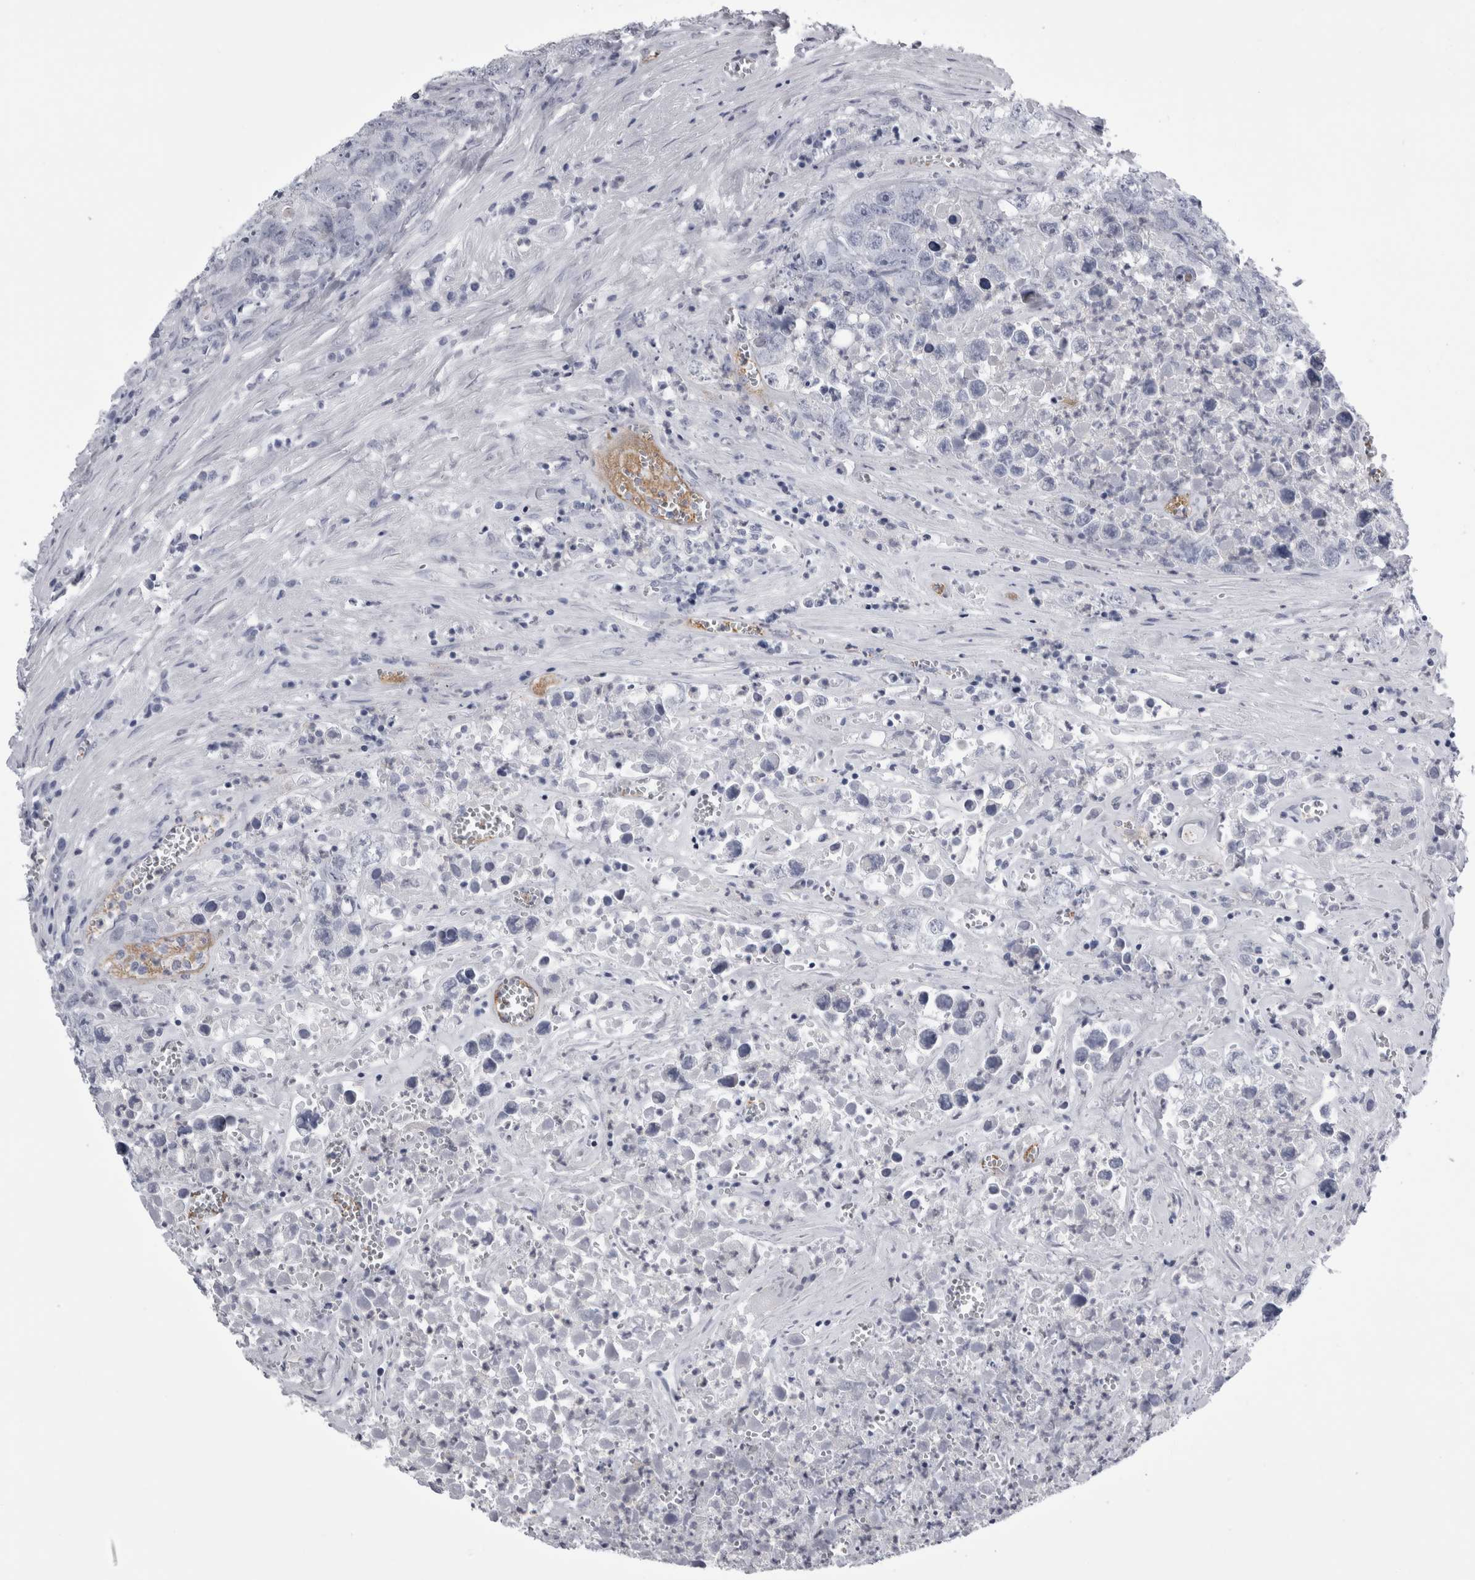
{"staining": {"intensity": "negative", "quantity": "none", "location": "none"}, "tissue": "testis cancer", "cell_type": "Tumor cells", "image_type": "cancer", "snomed": [{"axis": "morphology", "description": "Seminoma, NOS"}, {"axis": "morphology", "description": "Carcinoma, Embryonal, NOS"}, {"axis": "topography", "description": "Testis"}], "caption": "Immunohistochemical staining of testis cancer reveals no significant positivity in tumor cells. (DAB IHC, high magnification).", "gene": "ALDH8A1", "patient": {"sex": "male", "age": 43}}